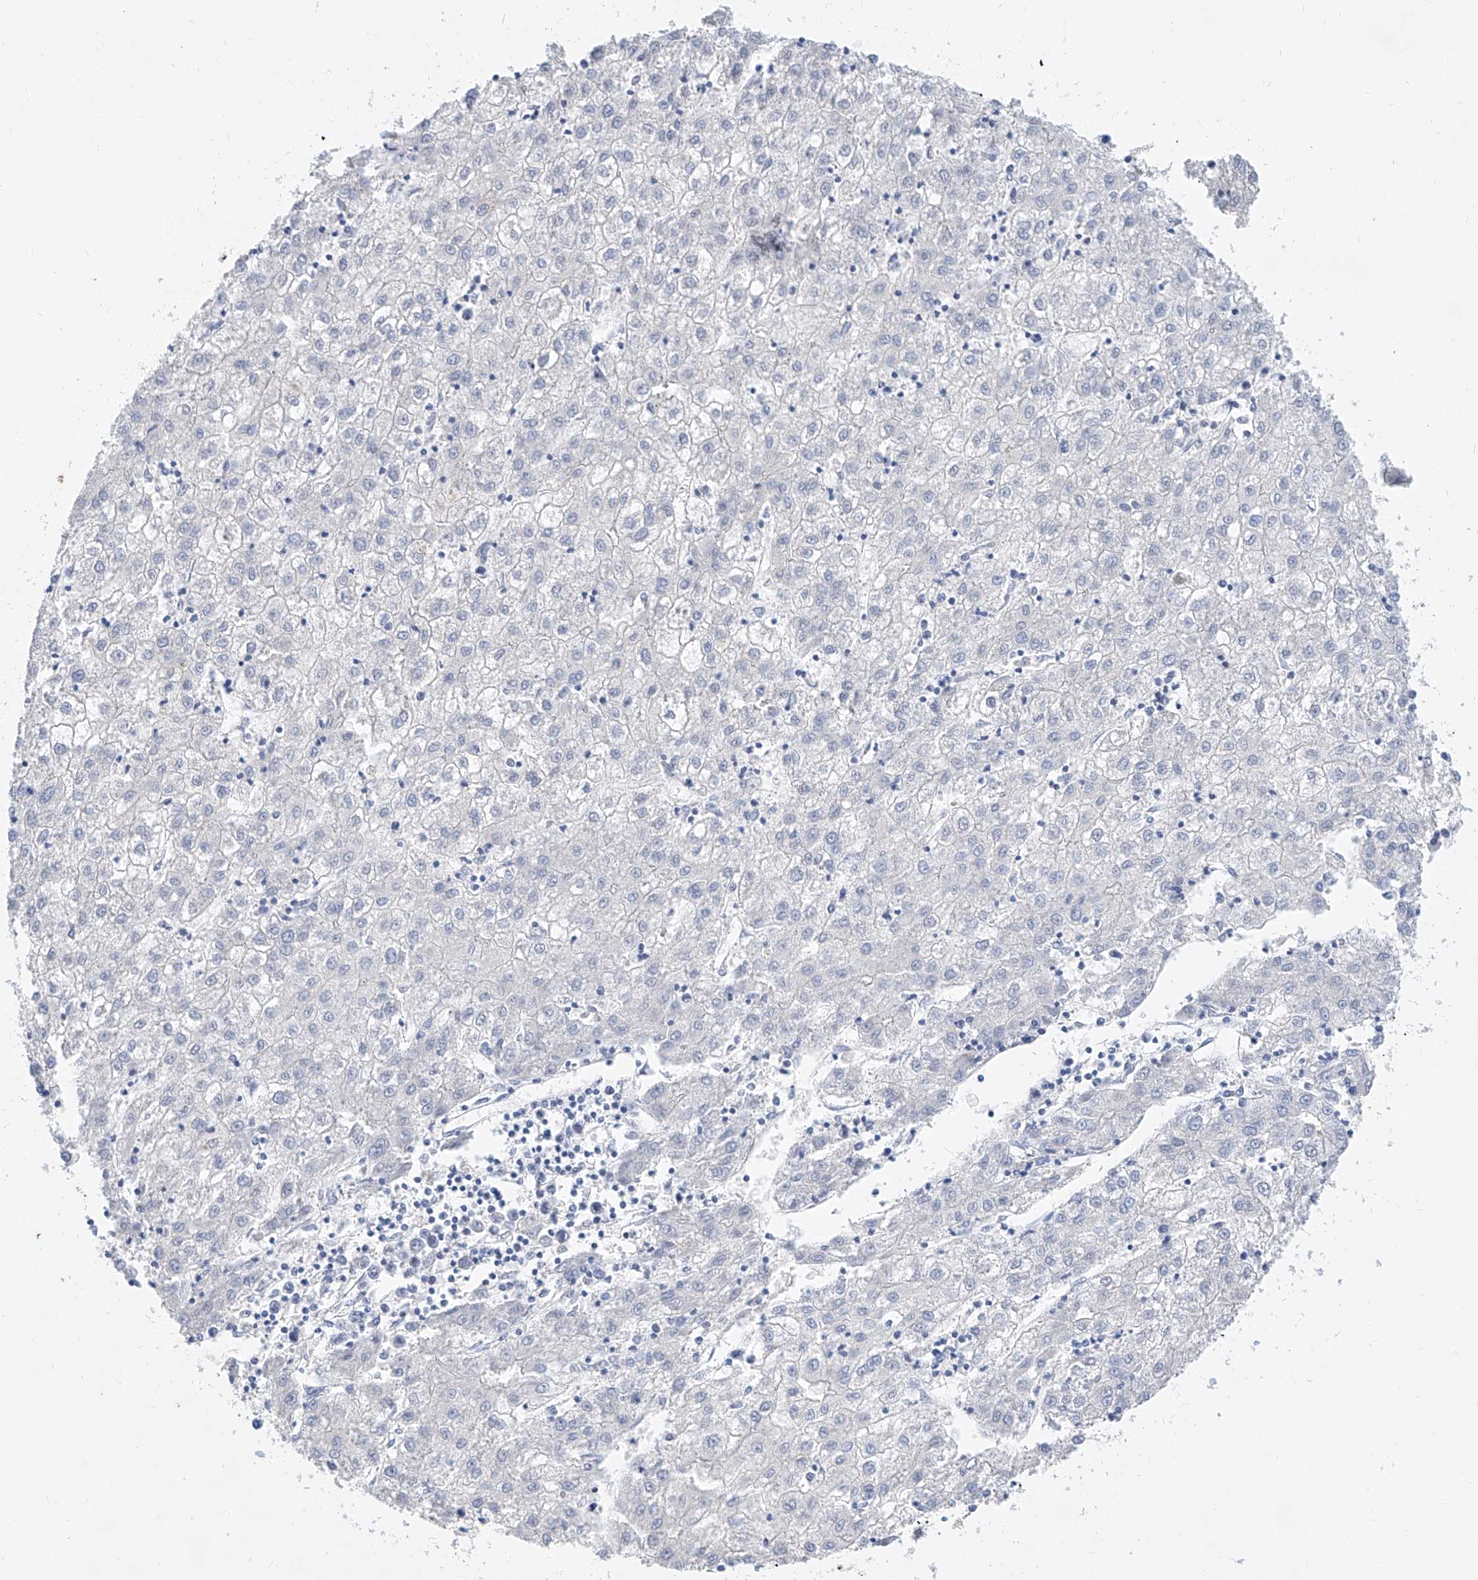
{"staining": {"intensity": "negative", "quantity": "none", "location": "none"}, "tissue": "liver cancer", "cell_type": "Tumor cells", "image_type": "cancer", "snomed": [{"axis": "morphology", "description": "Carcinoma, Hepatocellular, NOS"}, {"axis": "topography", "description": "Liver"}], "caption": "Liver cancer (hepatocellular carcinoma) stained for a protein using immunohistochemistry (IHC) exhibits no expression tumor cells.", "gene": "SLC25A29", "patient": {"sex": "male", "age": 72}}